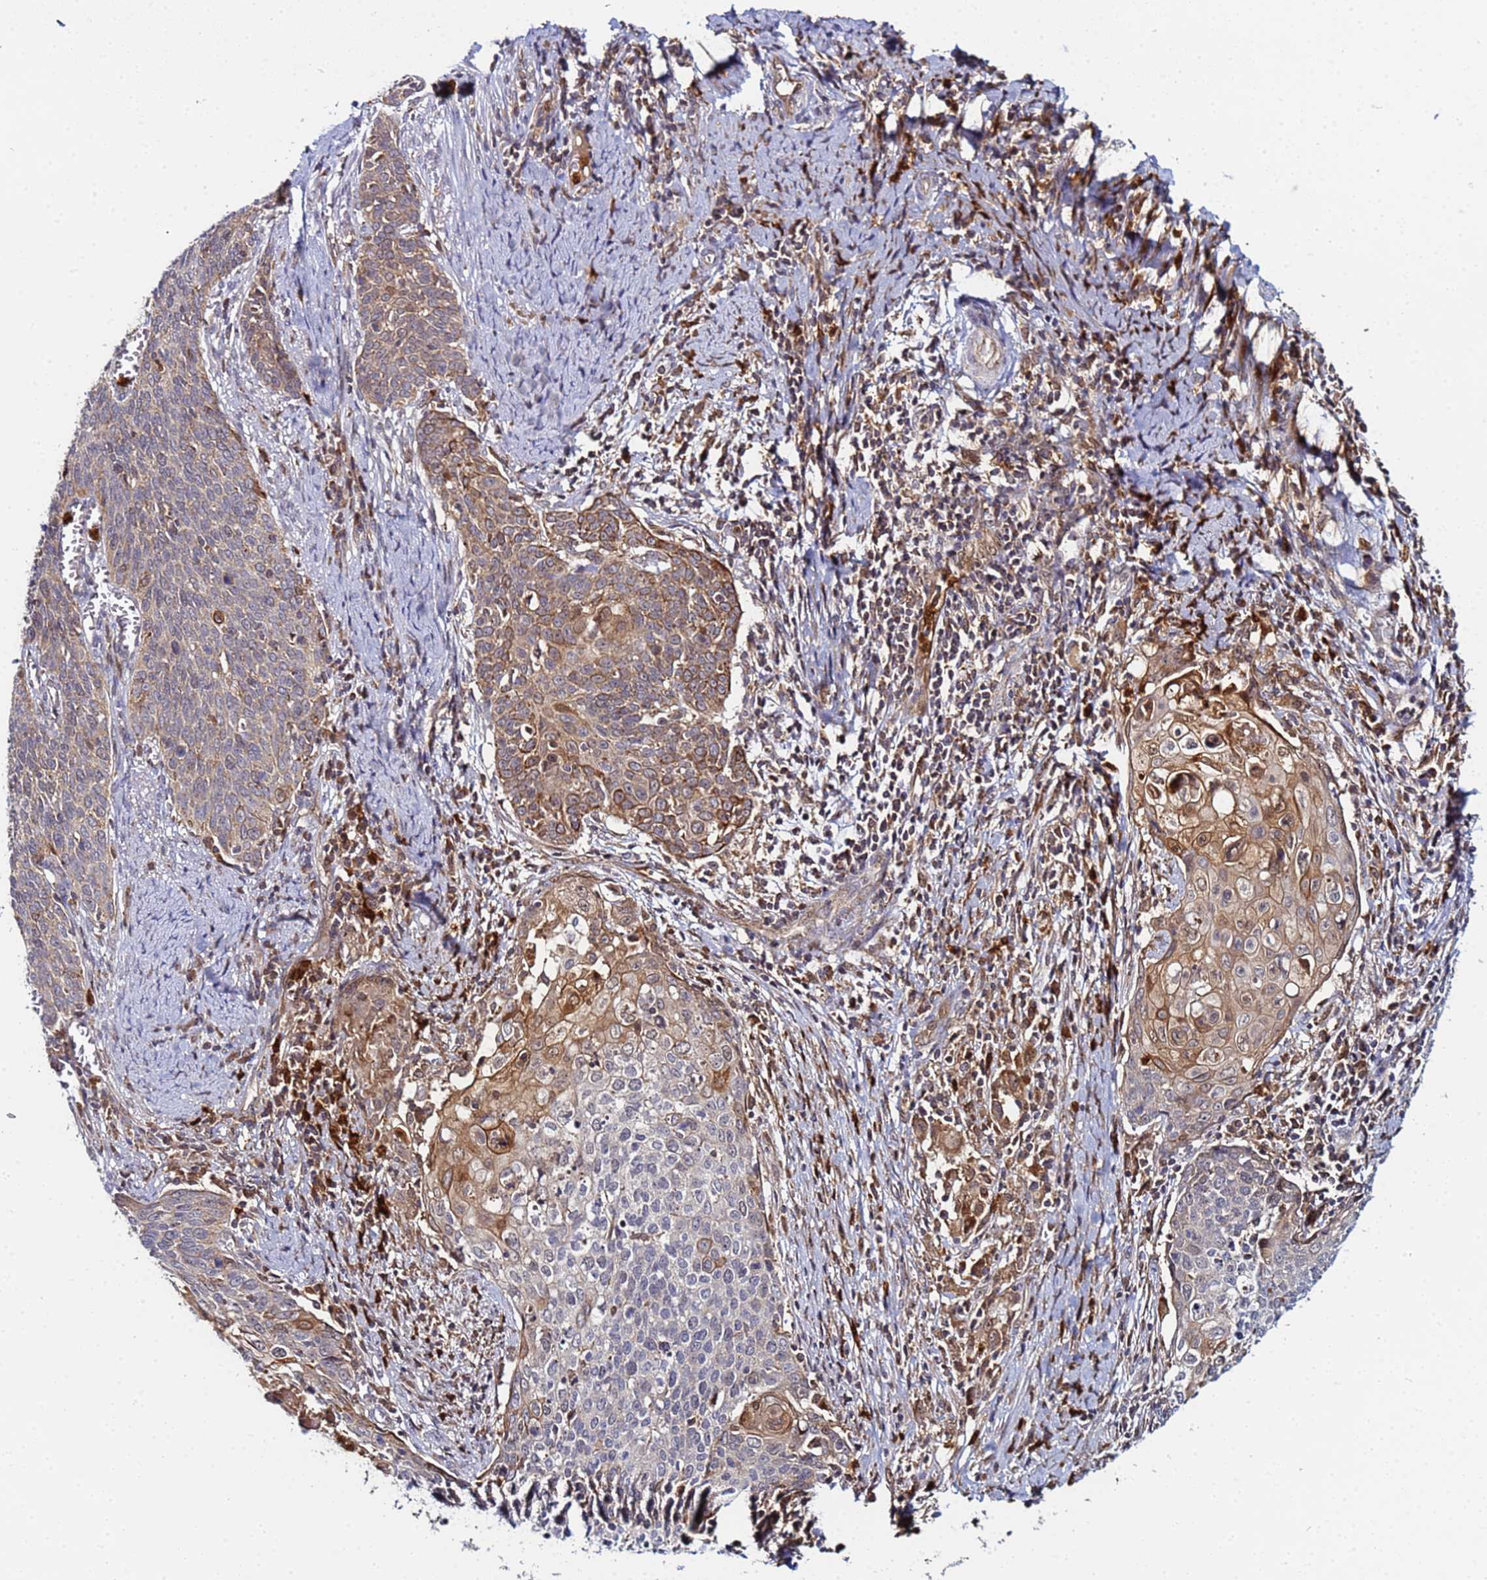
{"staining": {"intensity": "moderate", "quantity": "25%-75%", "location": "cytoplasmic/membranous"}, "tissue": "cervical cancer", "cell_type": "Tumor cells", "image_type": "cancer", "snomed": [{"axis": "morphology", "description": "Squamous cell carcinoma, NOS"}, {"axis": "topography", "description": "Cervix"}], "caption": "Squamous cell carcinoma (cervical) stained for a protein (brown) shows moderate cytoplasmic/membranous positive staining in about 25%-75% of tumor cells.", "gene": "CCDC127", "patient": {"sex": "female", "age": 39}}